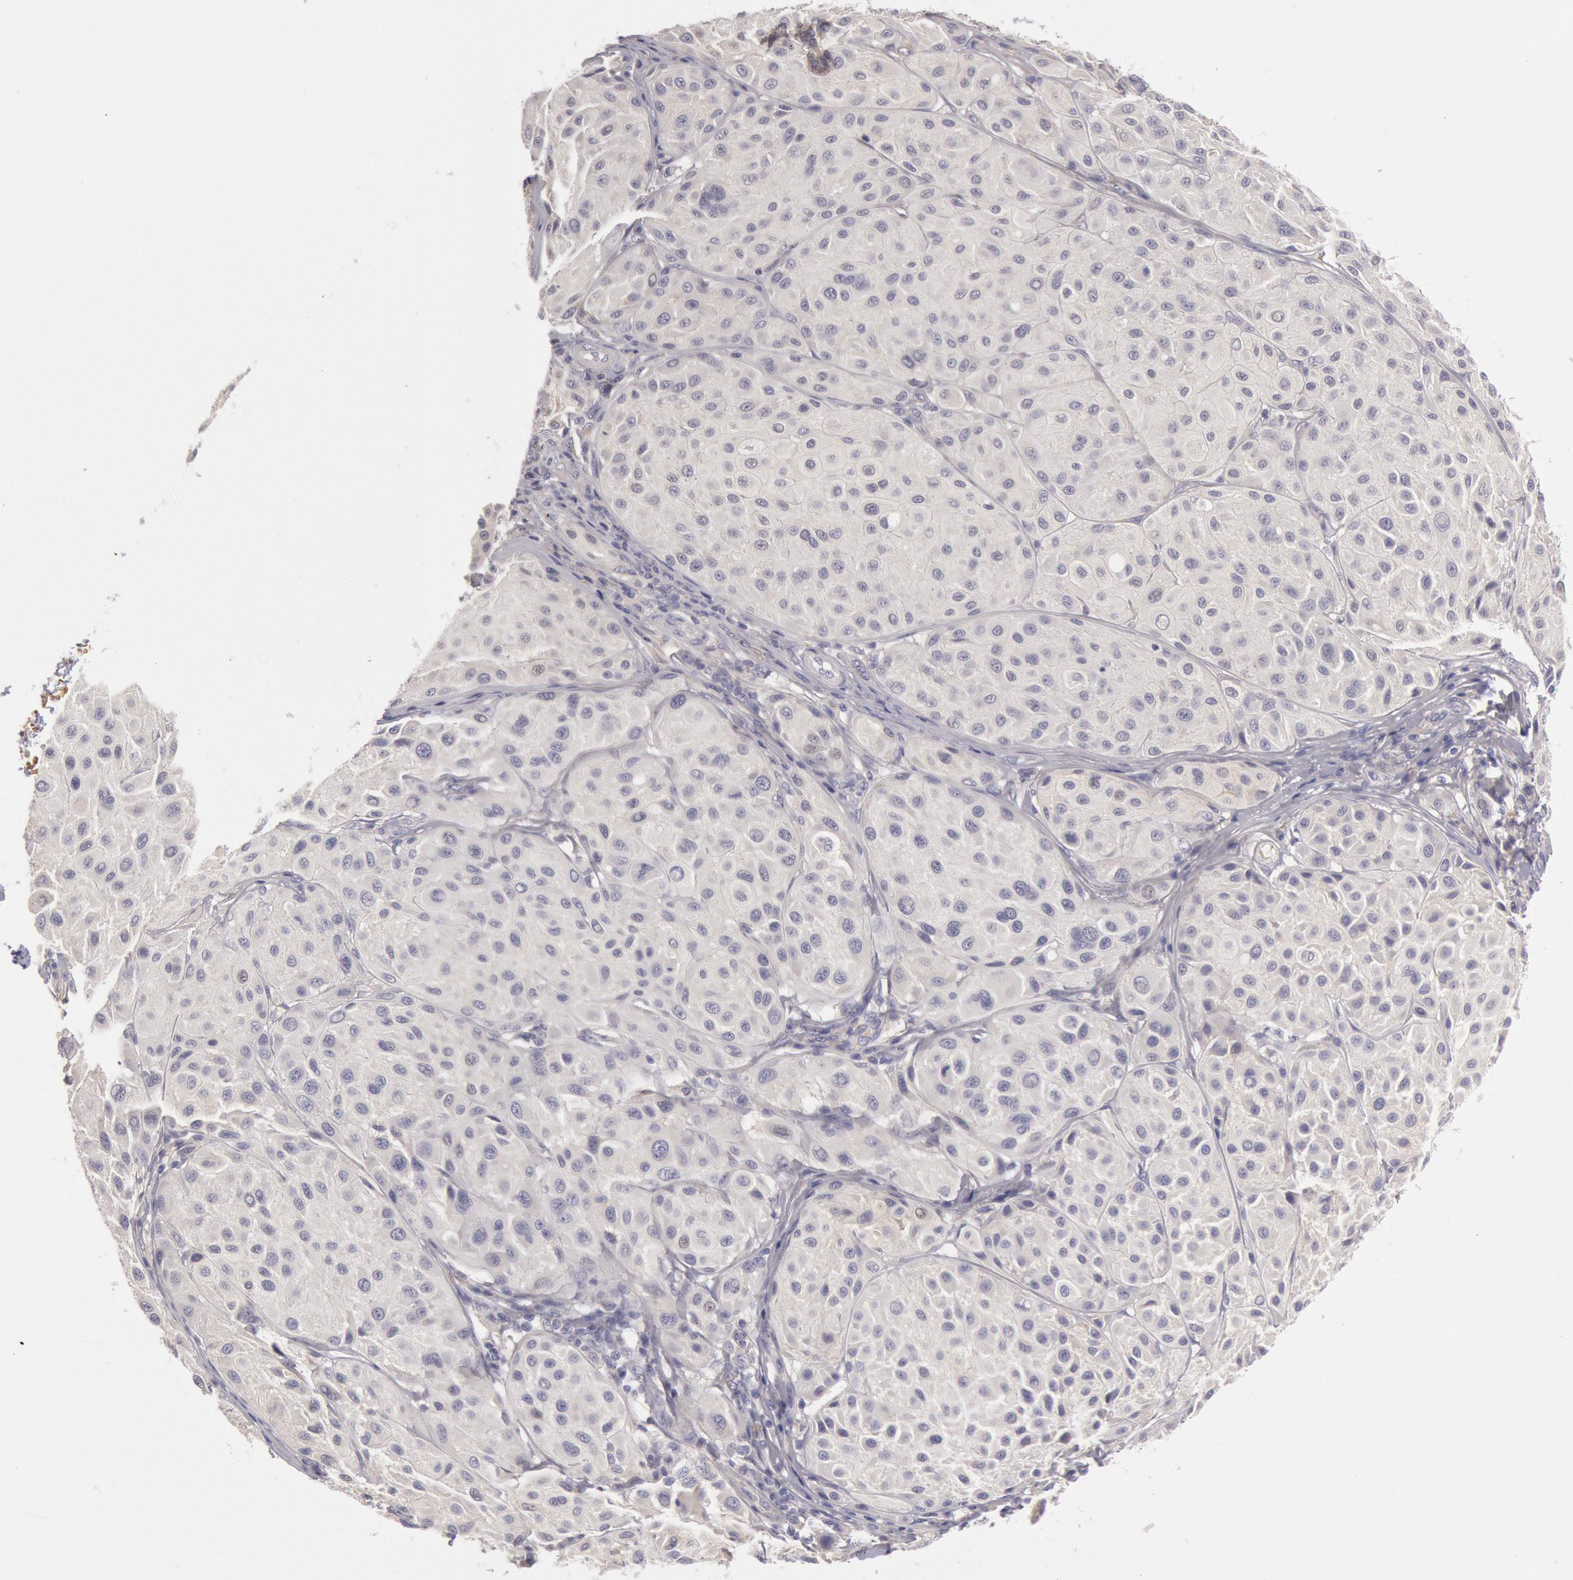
{"staining": {"intensity": "negative", "quantity": "none", "location": "none"}, "tissue": "melanoma", "cell_type": "Tumor cells", "image_type": "cancer", "snomed": [{"axis": "morphology", "description": "Malignant melanoma, NOS"}, {"axis": "topography", "description": "Skin"}], "caption": "Immunohistochemical staining of human melanoma displays no significant positivity in tumor cells. (DAB IHC, high magnification).", "gene": "C1R", "patient": {"sex": "male", "age": 36}}